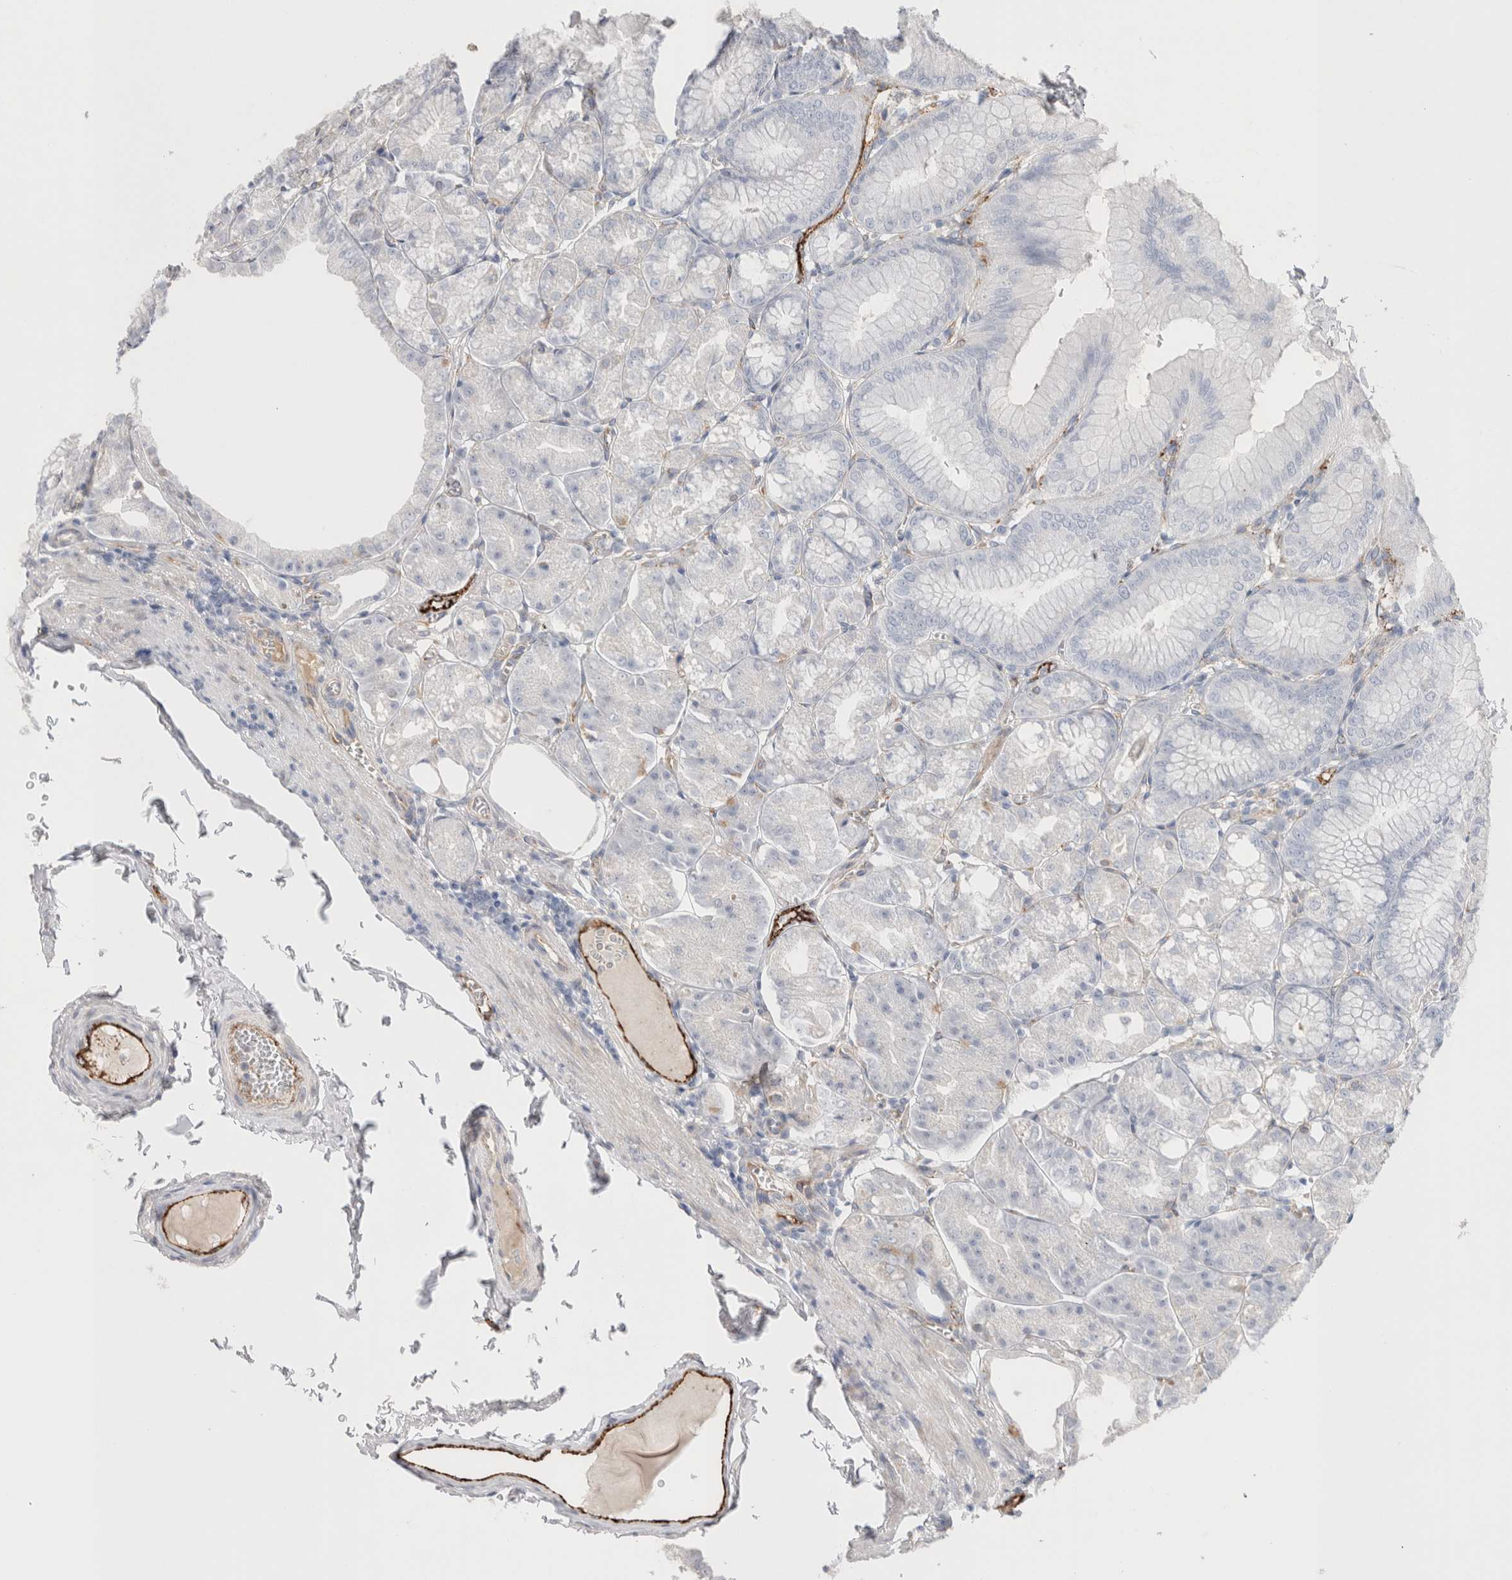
{"staining": {"intensity": "weak", "quantity": "<25%", "location": "cytoplasmic/membranous"}, "tissue": "stomach", "cell_type": "Glandular cells", "image_type": "normal", "snomed": [{"axis": "morphology", "description": "Normal tissue, NOS"}, {"axis": "topography", "description": "Stomach, lower"}], "caption": "This is a image of immunohistochemistry (IHC) staining of benign stomach, which shows no staining in glandular cells. The staining is performed using DAB brown chromogen with nuclei counter-stained in using hematoxylin.", "gene": "CNPY4", "patient": {"sex": "male", "age": 71}}